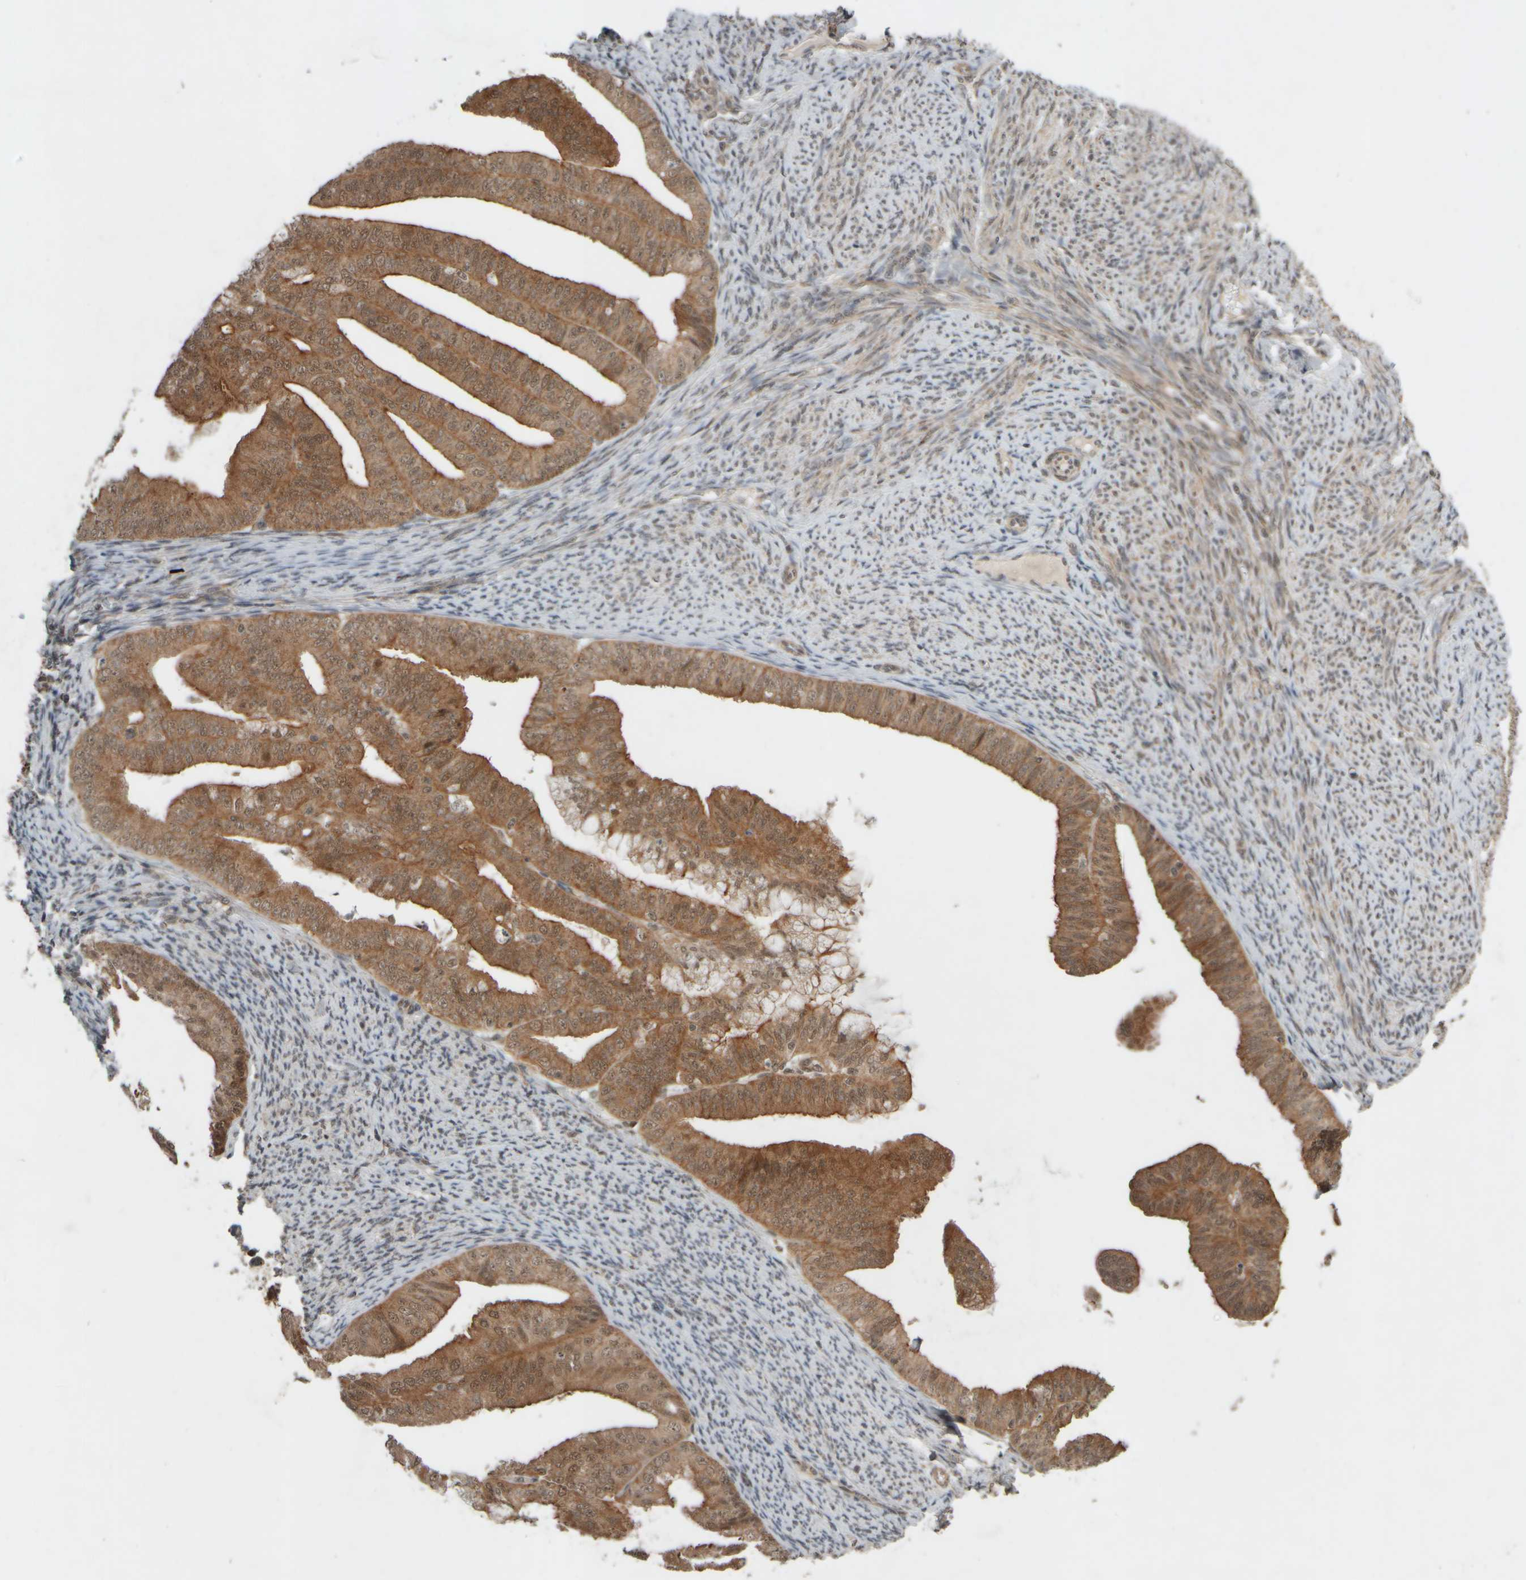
{"staining": {"intensity": "moderate", "quantity": ">75%", "location": "cytoplasmic/membranous"}, "tissue": "endometrial cancer", "cell_type": "Tumor cells", "image_type": "cancer", "snomed": [{"axis": "morphology", "description": "Adenocarcinoma, NOS"}, {"axis": "topography", "description": "Endometrium"}], "caption": "High-power microscopy captured an IHC image of endometrial cancer, revealing moderate cytoplasmic/membranous expression in approximately >75% of tumor cells.", "gene": "SYNRG", "patient": {"sex": "female", "age": 63}}